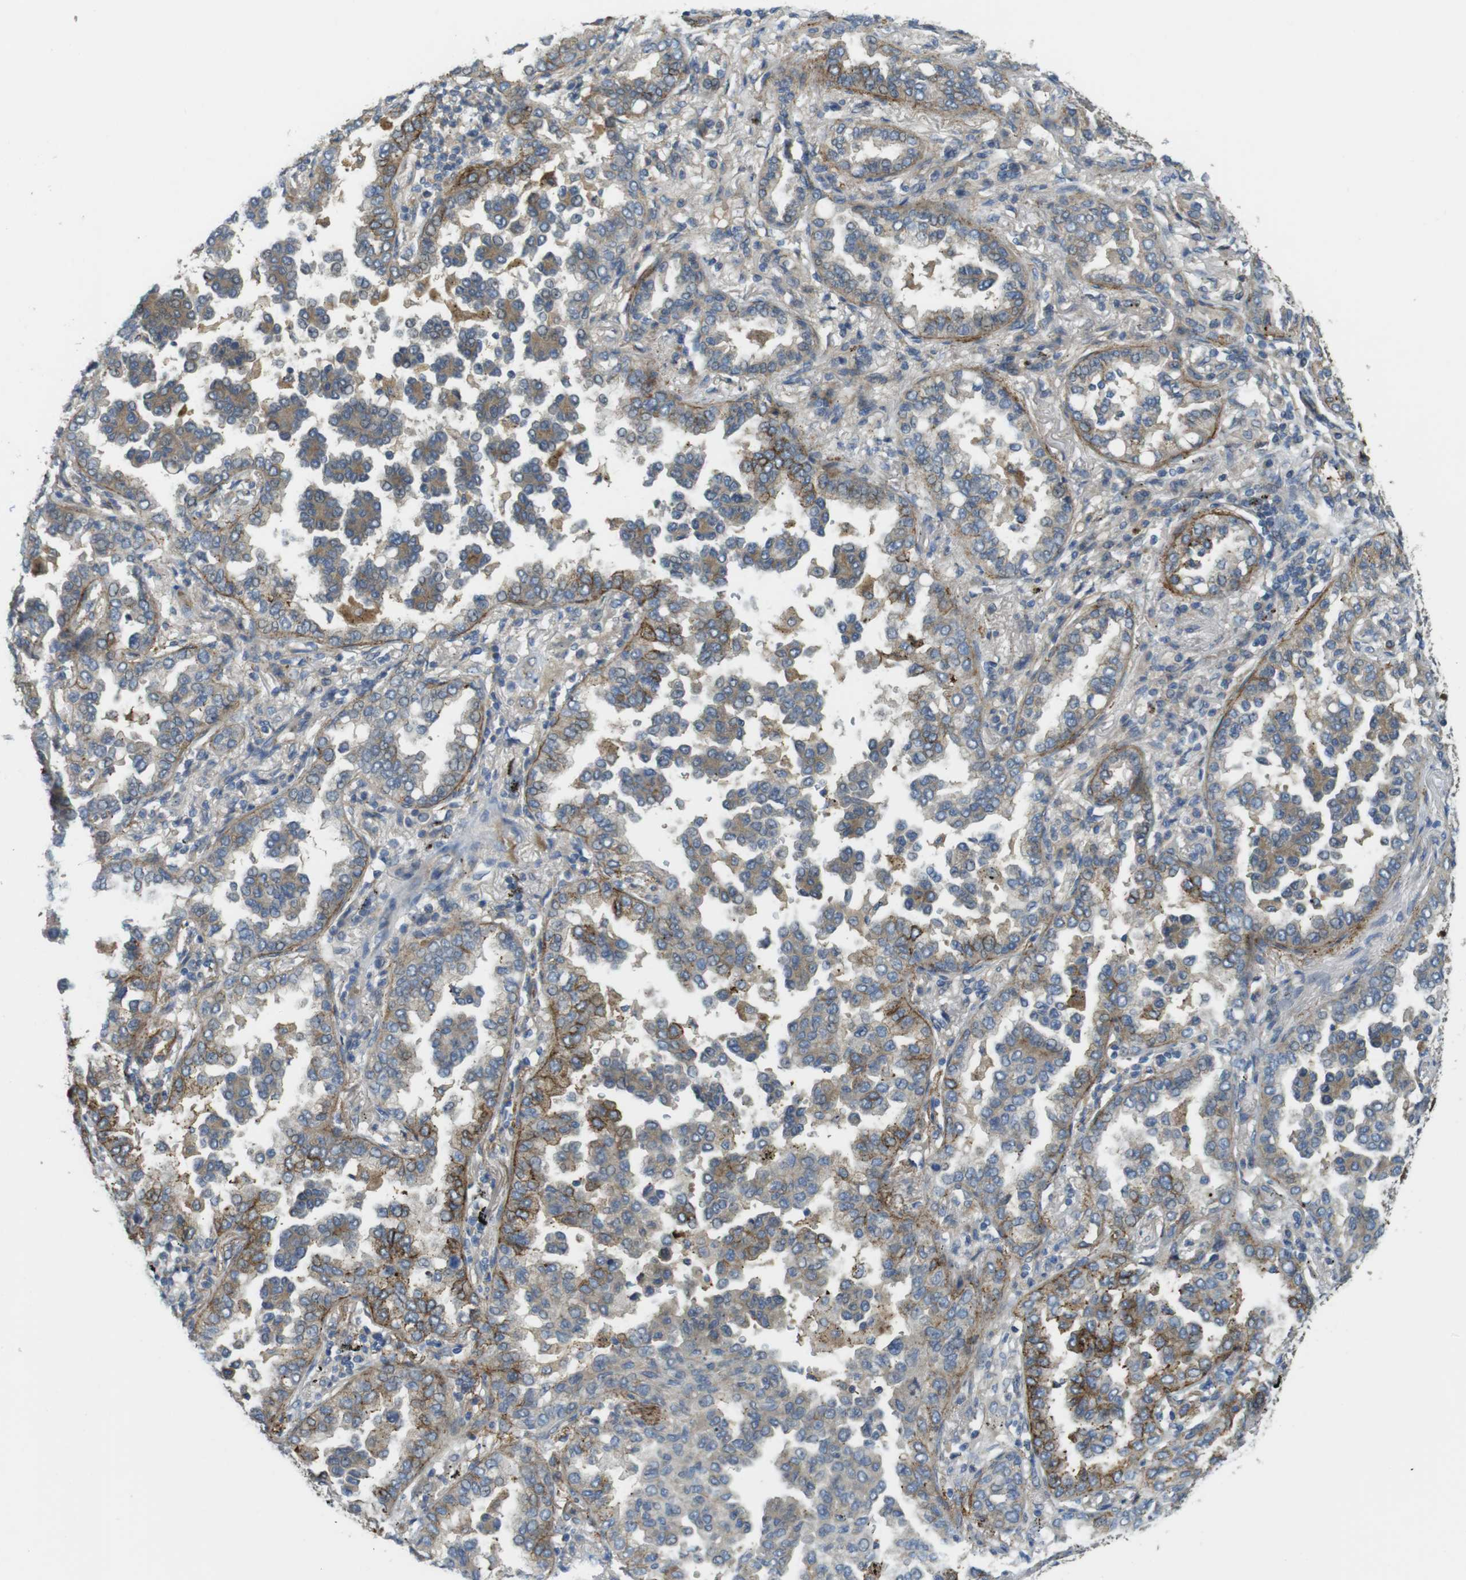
{"staining": {"intensity": "moderate", "quantity": "25%-75%", "location": "cytoplasmic/membranous"}, "tissue": "lung cancer", "cell_type": "Tumor cells", "image_type": "cancer", "snomed": [{"axis": "morphology", "description": "Normal tissue, NOS"}, {"axis": "morphology", "description": "Adenocarcinoma, NOS"}, {"axis": "topography", "description": "Lung"}], "caption": "A brown stain labels moderate cytoplasmic/membranous positivity of a protein in human lung cancer tumor cells. The staining was performed using DAB to visualize the protein expression in brown, while the nuclei were stained in blue with hematoxylin (Magnification: 20x).", "gene": "ABHD15", "patient": {"sex": "male", "age": 59}}